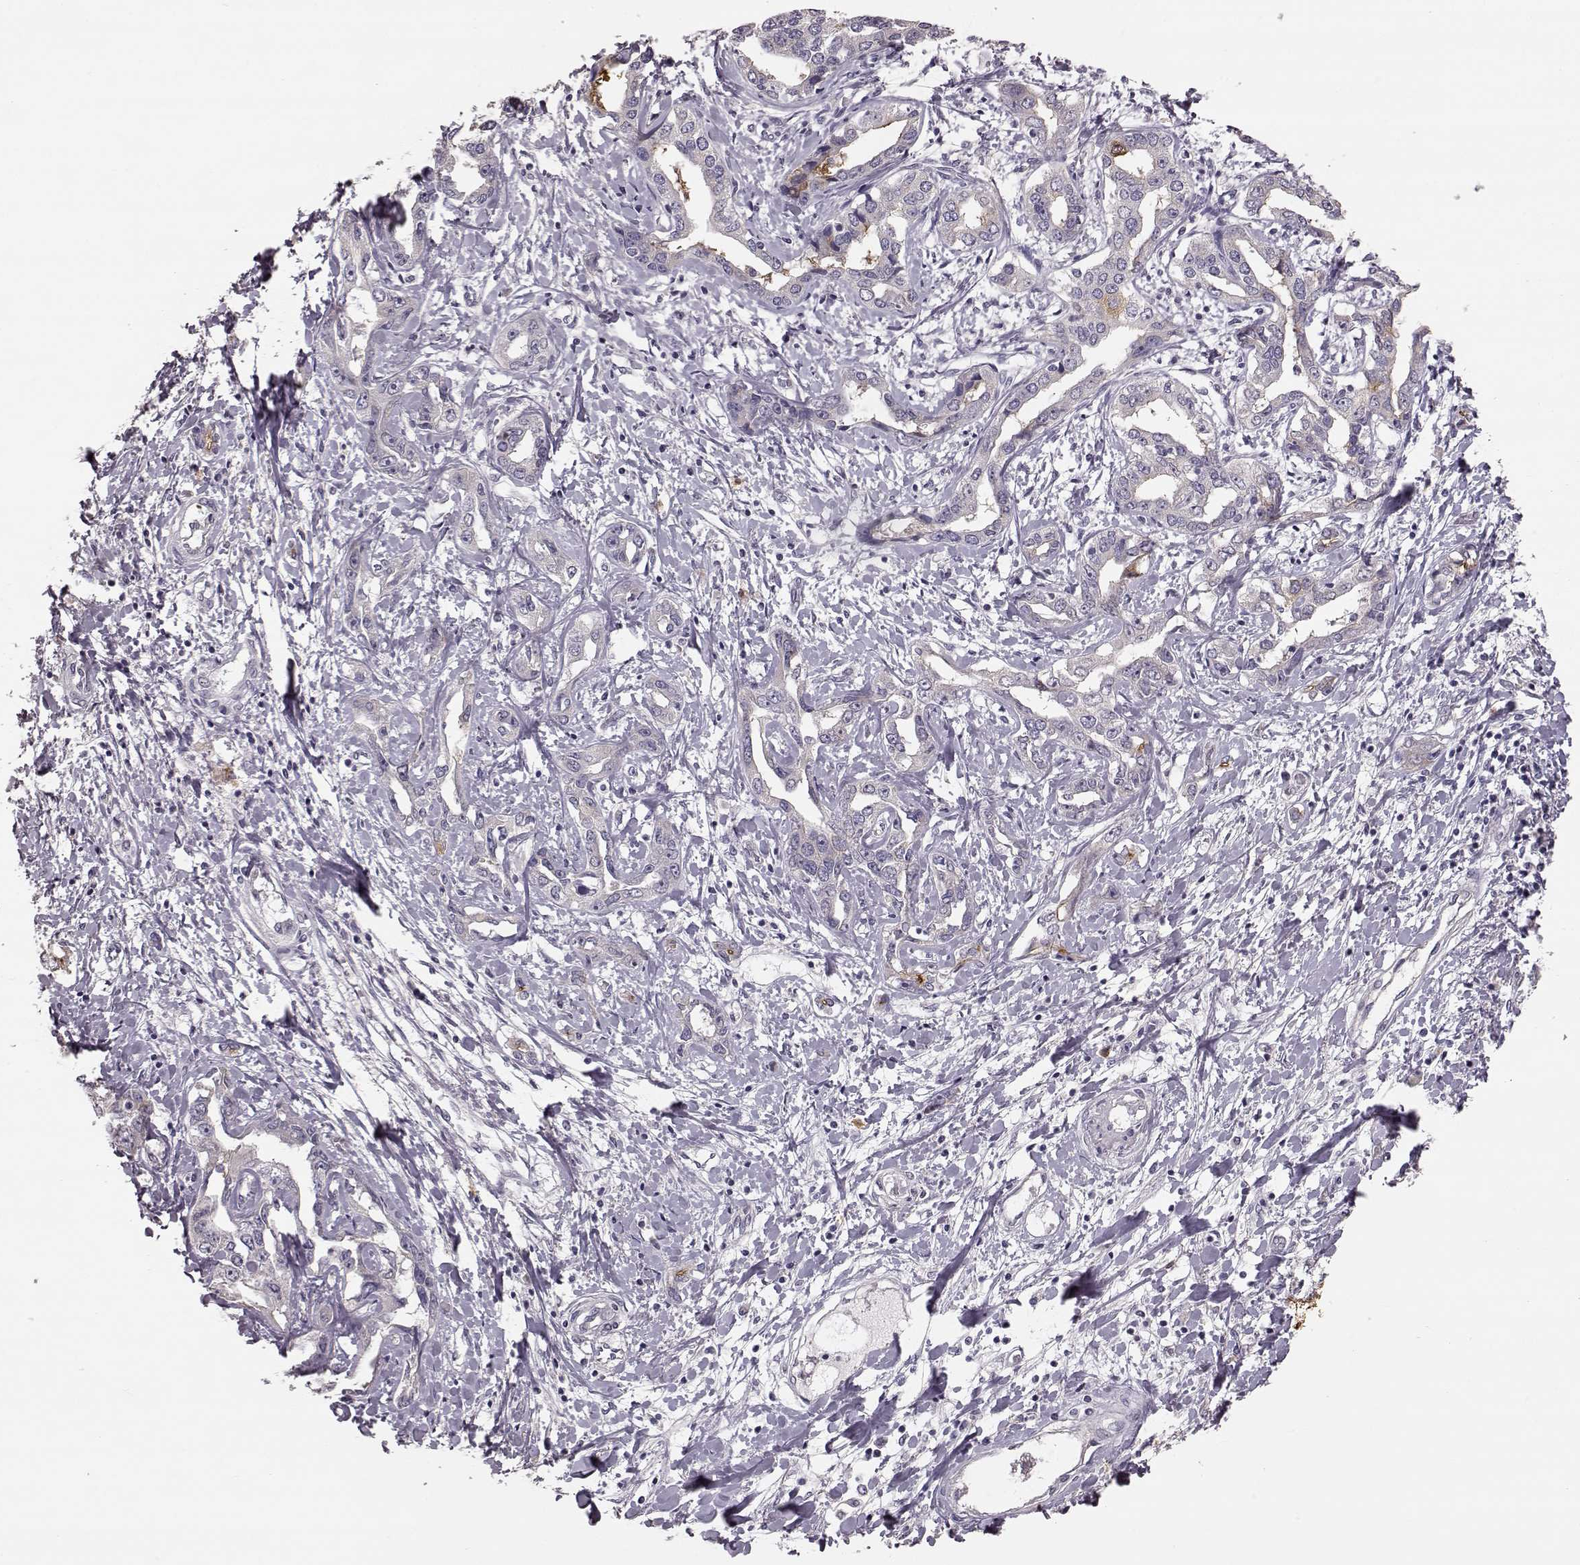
{"staining": {"intensity": "negative", "quantity": "none", "location": "none"}, "tissue": "liver cancer", "cell_type": "Tumor cells", "image_type": "cancer", "snomed": [{"axis": "morphology", "description": "Cholangiocarcinoma"}, {"axis": "topography", "description": "Liver"}], "caption": "Tumor cells show no significant expression in liver cancer (cholangiocarcinoma).", "gene": "GHR", "patient": {"sex": "male", "age": 59}}